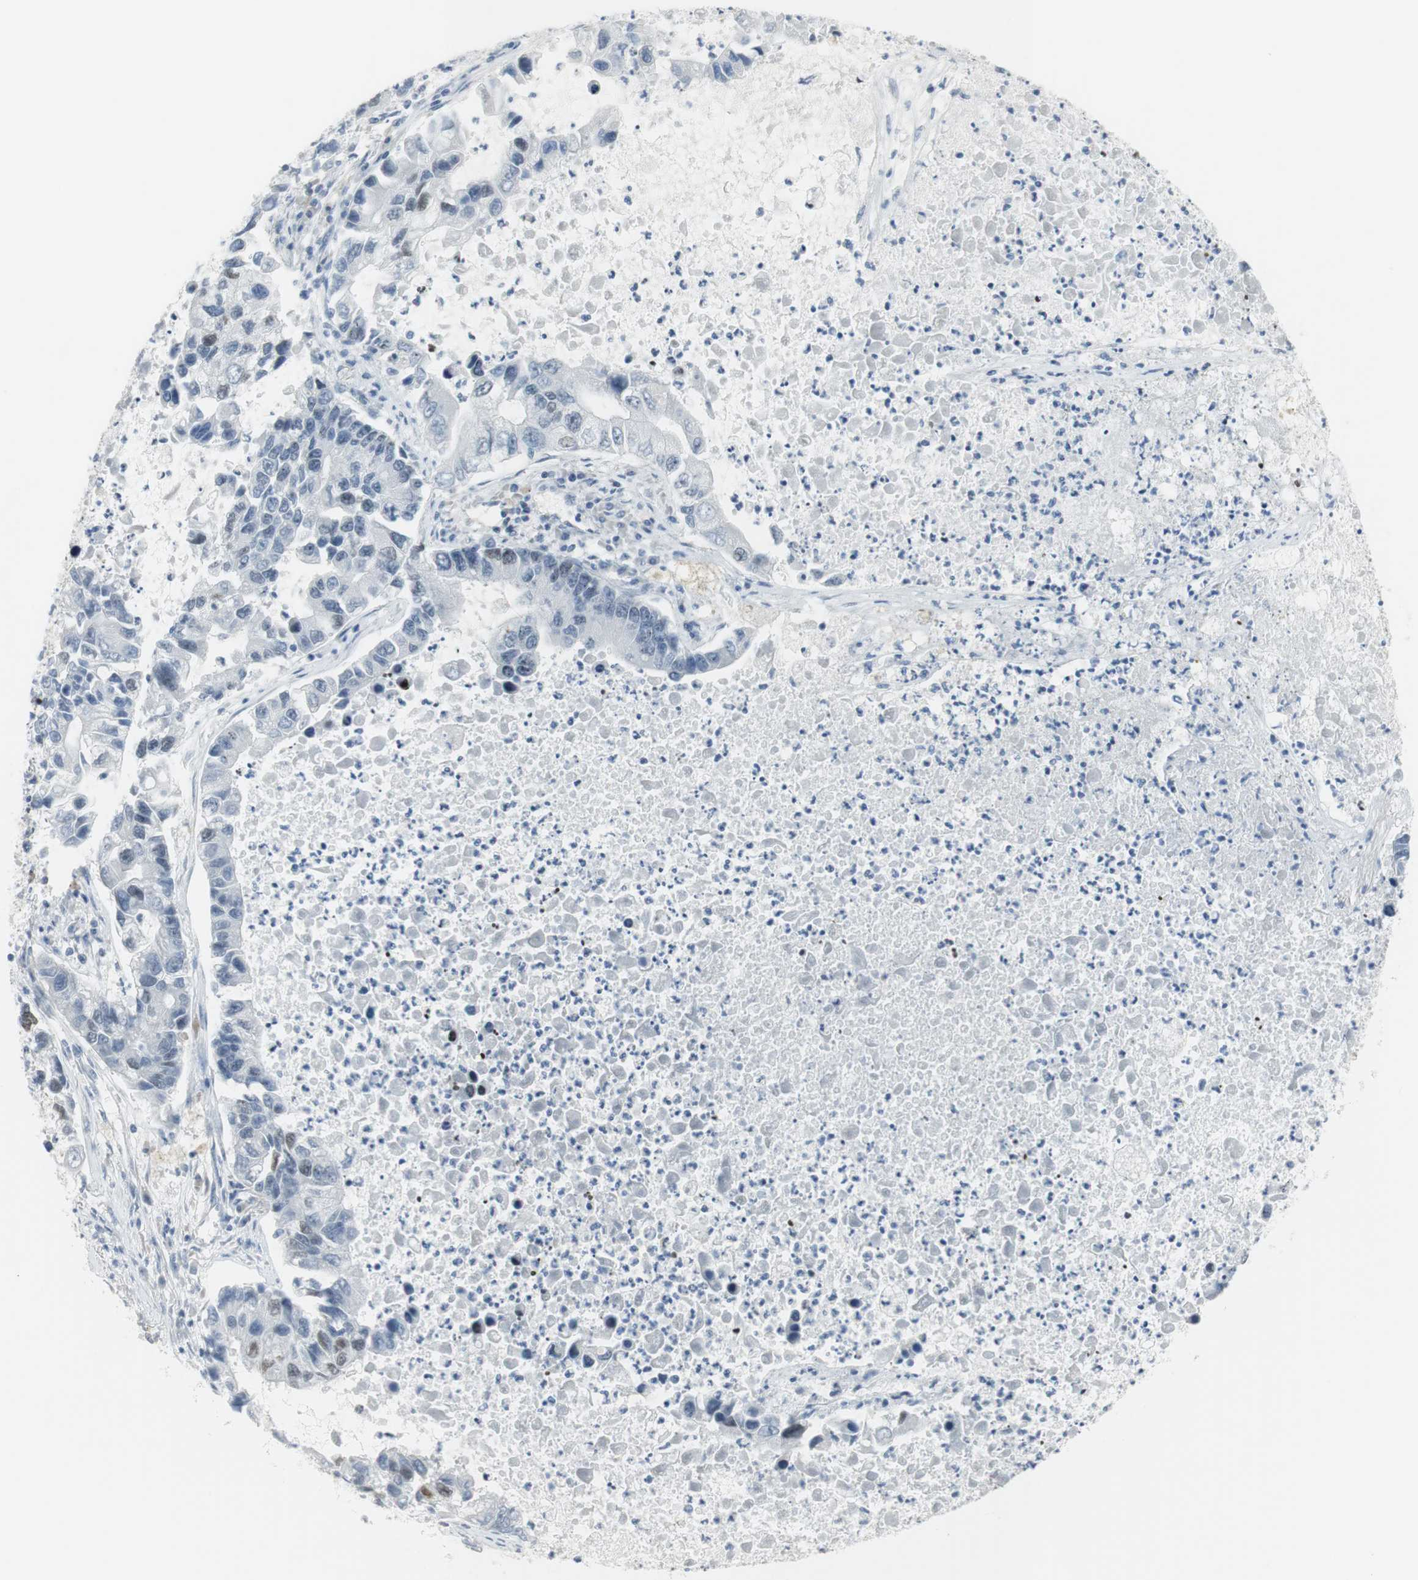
{"staining": {"intensity": "weak", "quantity": "<25%", "location": "nuclear"}, "tissue": "lung cancer", "cell_type": "Tumor cells", "image_type": "cancer", "snomed": [{"axis": "morphology", "description": "Adenocarcinoma, NOS"}, {"axis": "topography", "description": "Lung"}], "caption": "Immunohistochemical staining of lung adenocarcinoma reveals no significant staining in tumor cells.", "gene": "BMI1", "patient": {"sex": "female", "age": 51}}